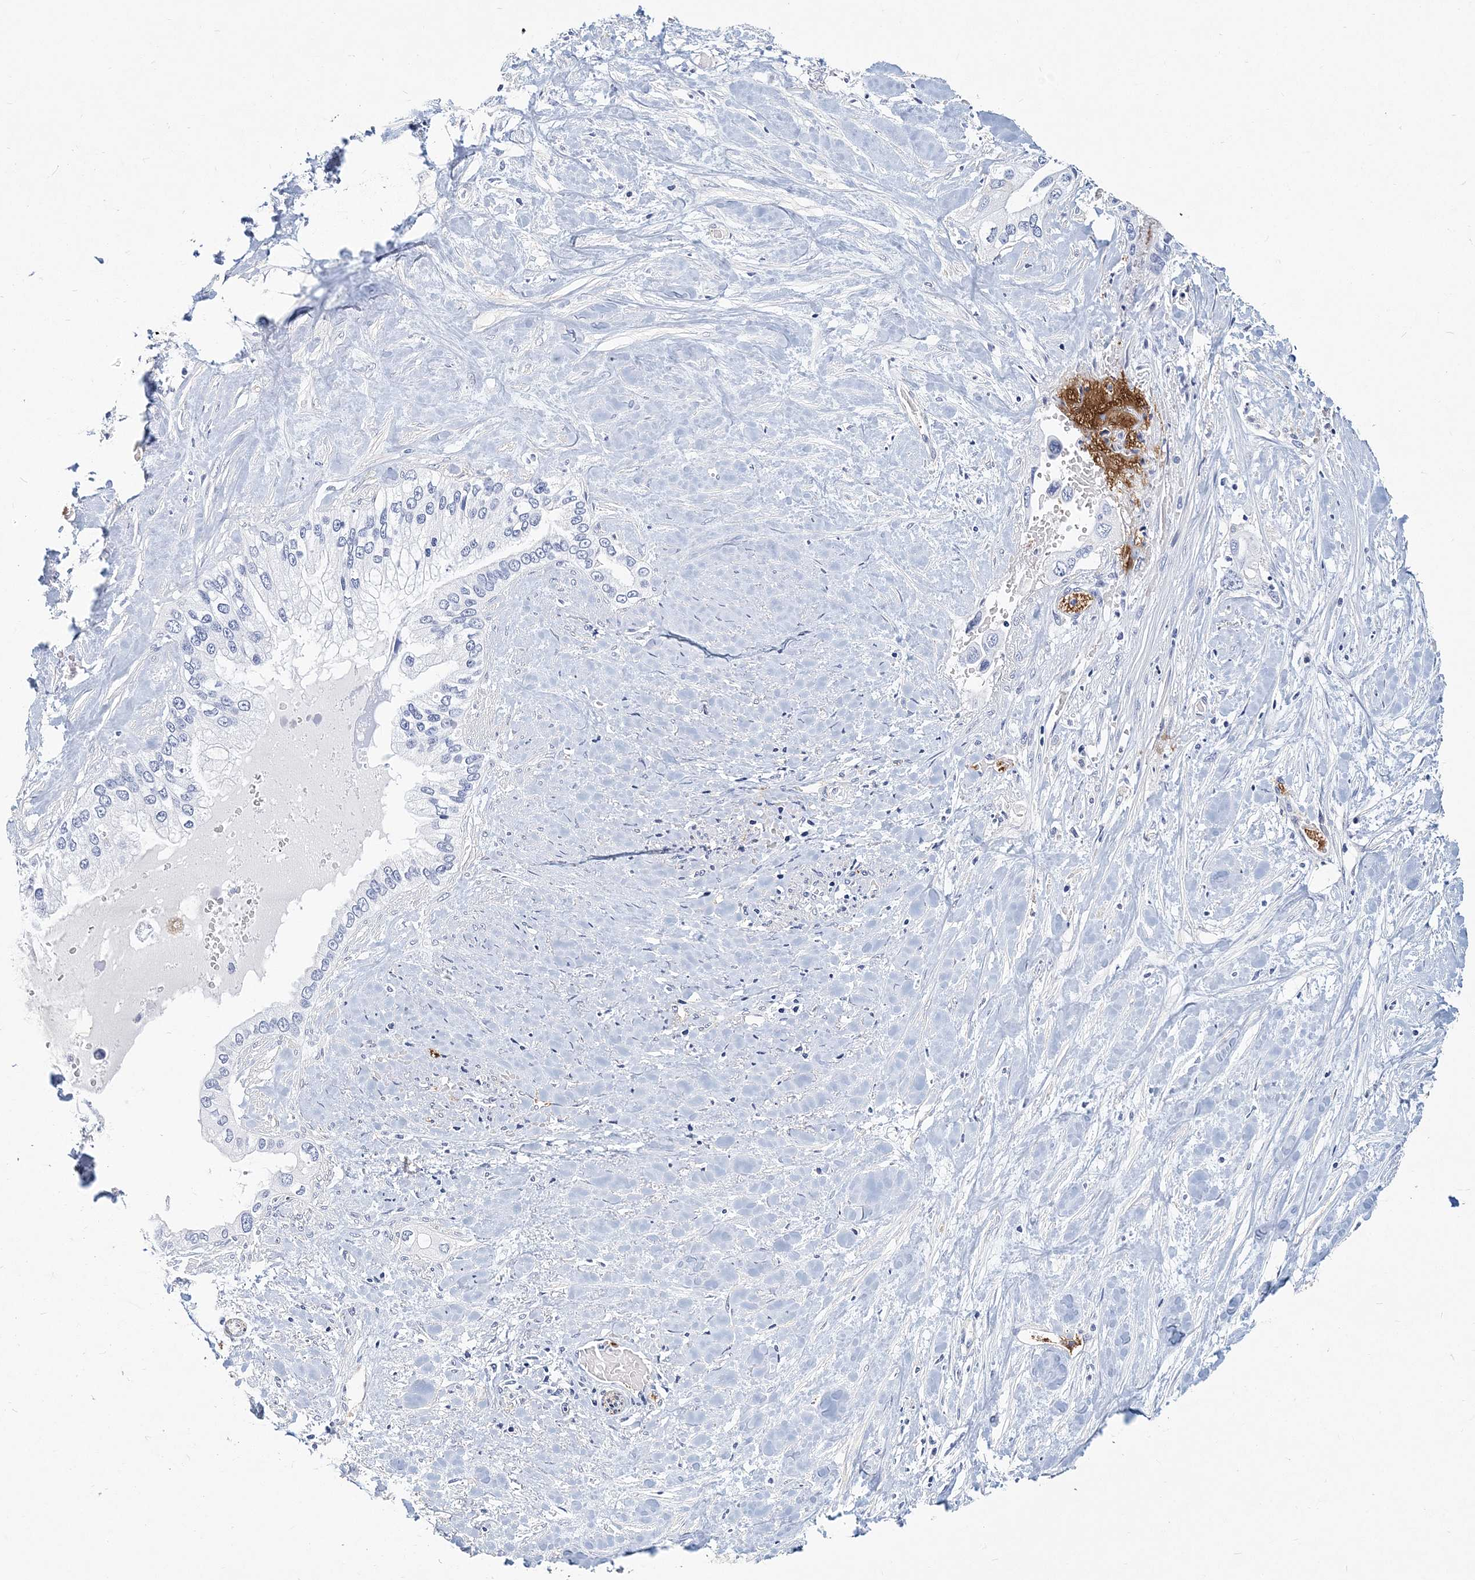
{"staining": {"intensity": "negative", "quantity": "none", "location": "none"}, "tissue": "pancreatic cancer", "cell_type": "Tumor cells", "image_type": "cancer", "snomed": [{"axis": "morphology", "description": "Inflammation, NOS"}, {"axis": "morphology", "description": "Adenocarcinoma, NOS"}, {"axis": "topography", "description": "Pancreas"}], "caption": "Adenocarcinoma (pancreatic) stained for a protein using immunohistochemistry (IHC) reveals no expression tumor cells.", "gene": "ITGA2B", "patient": {"sex": "female", "age": 56}}